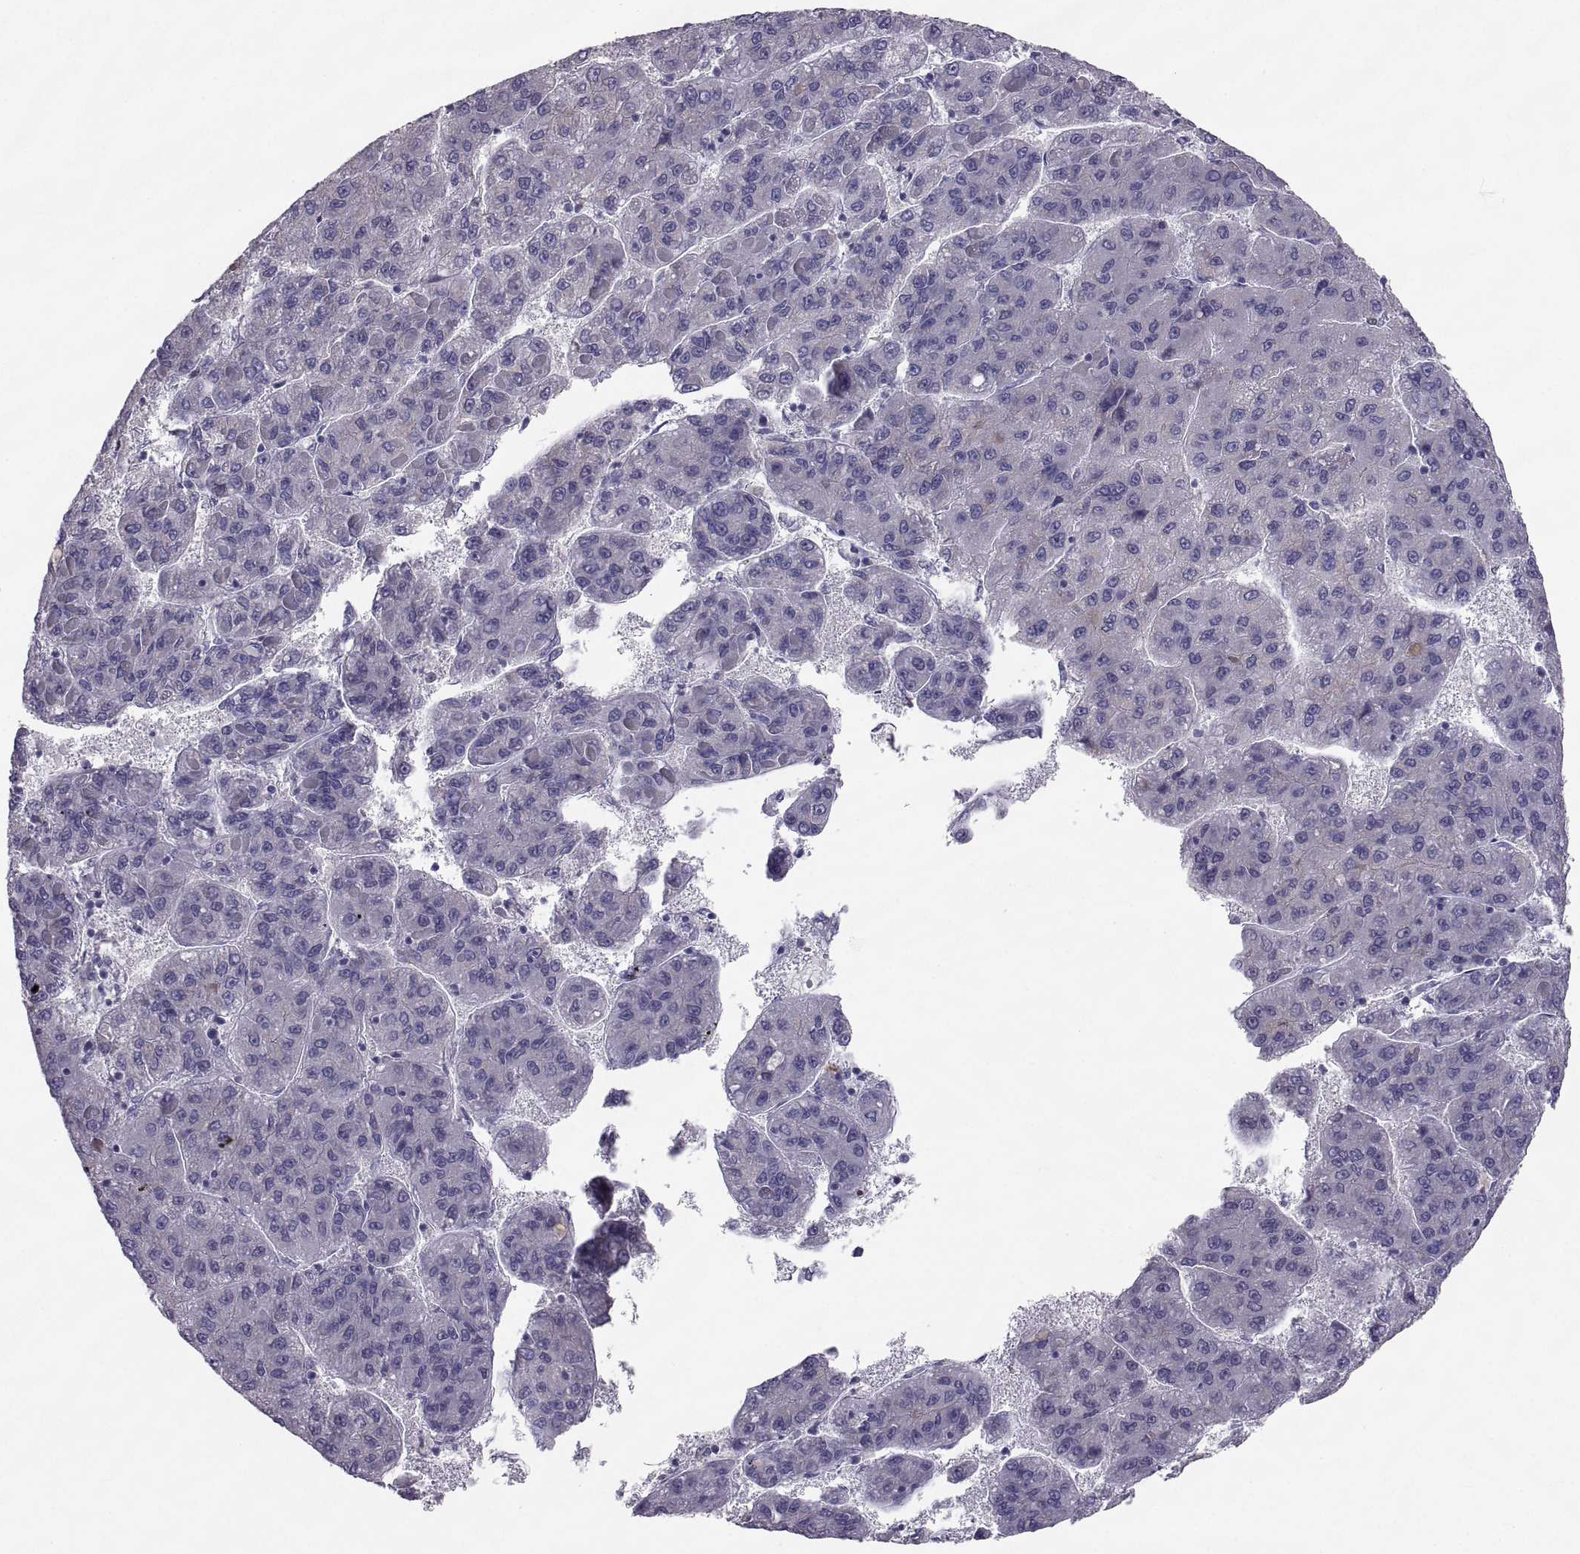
{"staining": {"intensity": "negative", "quantity": "none", "location": "none"}, "tissue": "liver cancer", "cell_type": "Tumor cells", "image_type": "cancer", "snomed": [{"axis": "morphology", "description": "Carcinoma, Hepatocellular, NOS"}, {"axis": "topography", "description": "Liver"}], "caption": "The micrograph displays no staining of tumor cells in liver cancer. Nuclei are stained in blue.", "gene": "IGSF1", "patient": {"sex": "female", "age": 82}}